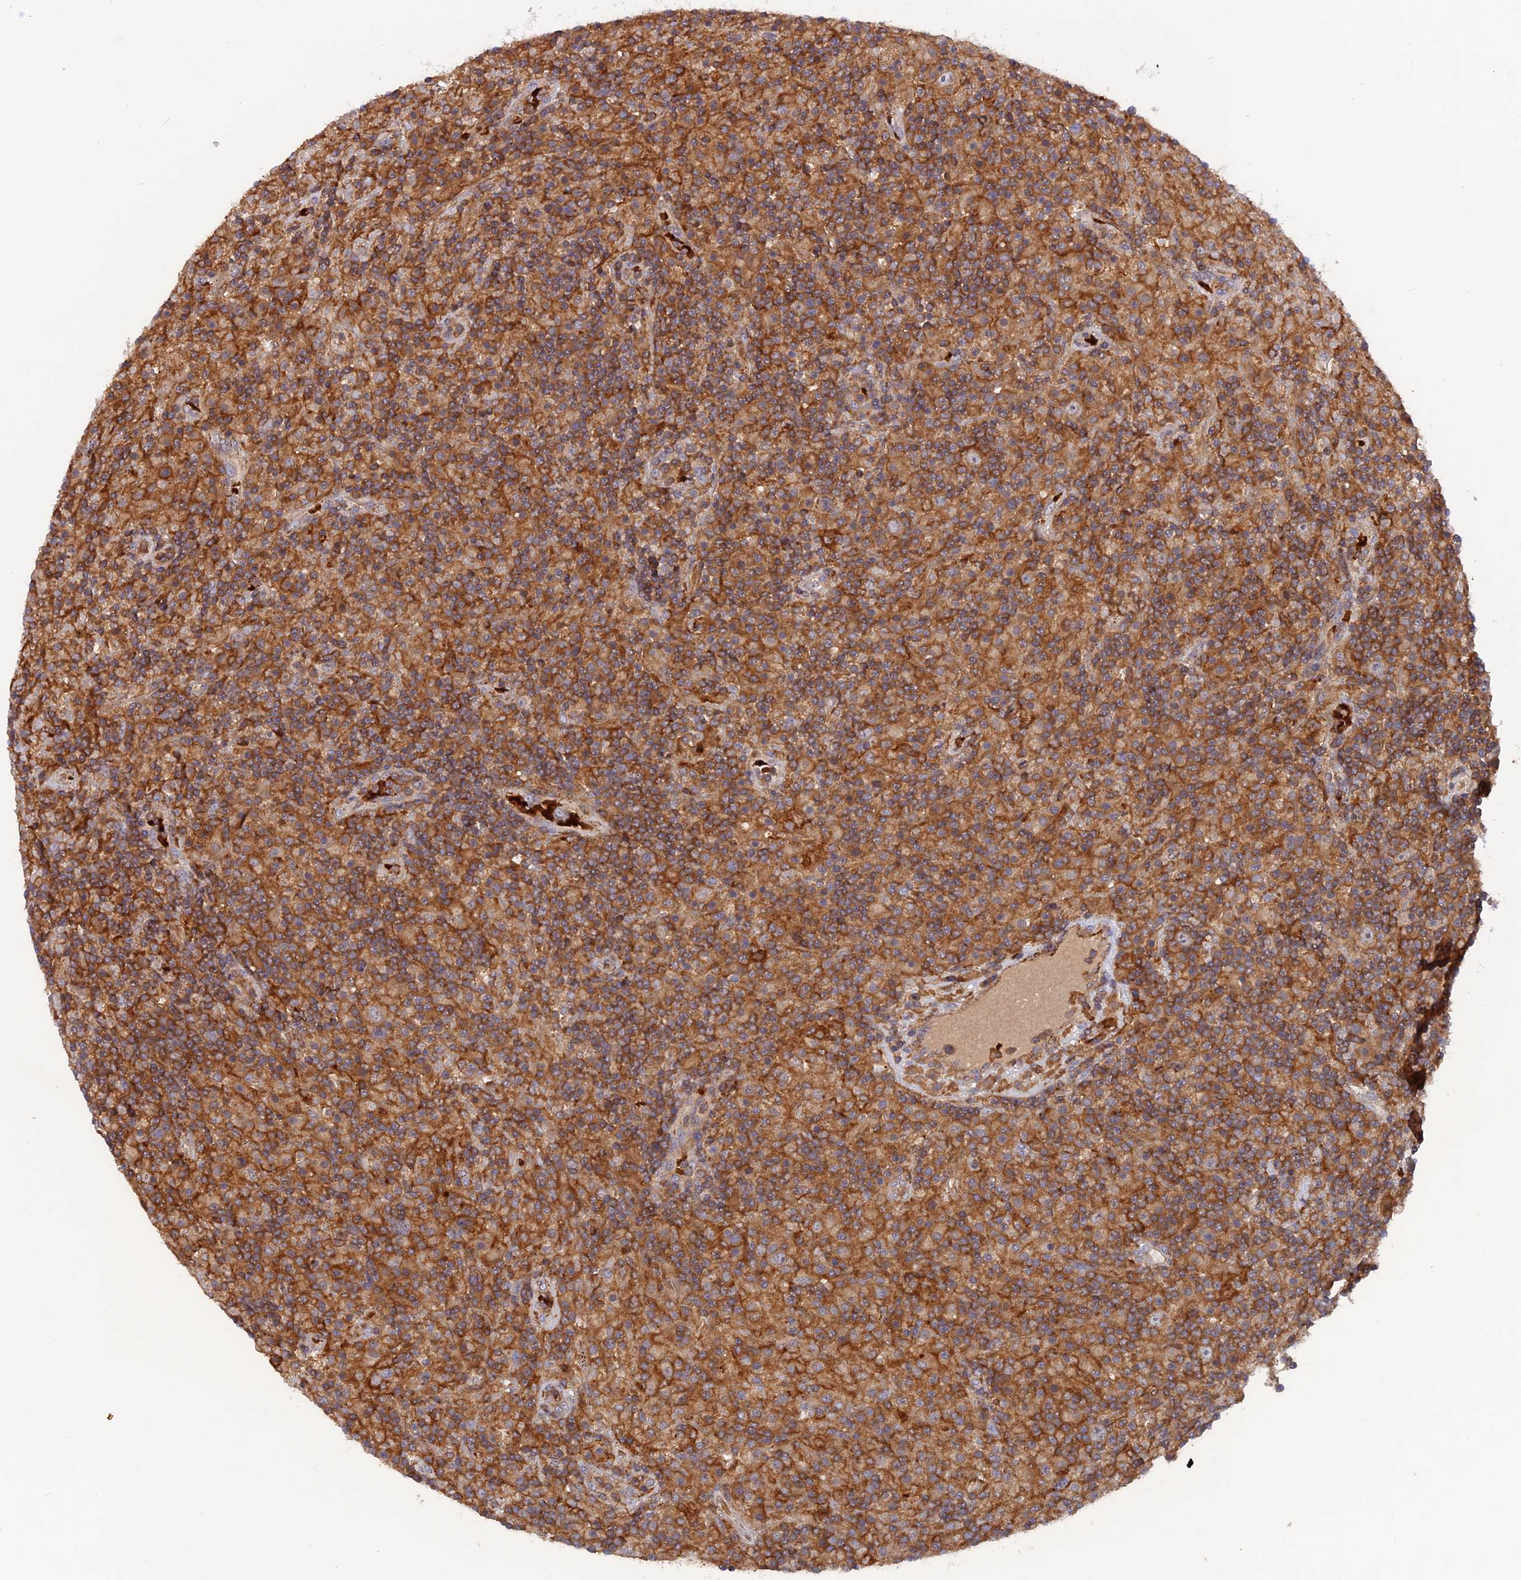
{"staining": {"intensity": "moderate", "quantity": ">75%", "location": "cytoplasmic/membranous"}, "tissue": "lymphoma", "cell_type": "Tumor cells", "image_type": "cancer", "snomed": [{"axis": "morphology", "description": "Hodgkin's disease, NOS"}, {"axis": "topography", "description": "Lymph node"}], "caption": "IHC of lymphoma demonstrates medium levels of moderate cytoplasmic/membranous staining in approximately >75% of tumor cells.", "gene": "CPNE7", "patient": {"sex": "male", "age": 70}}